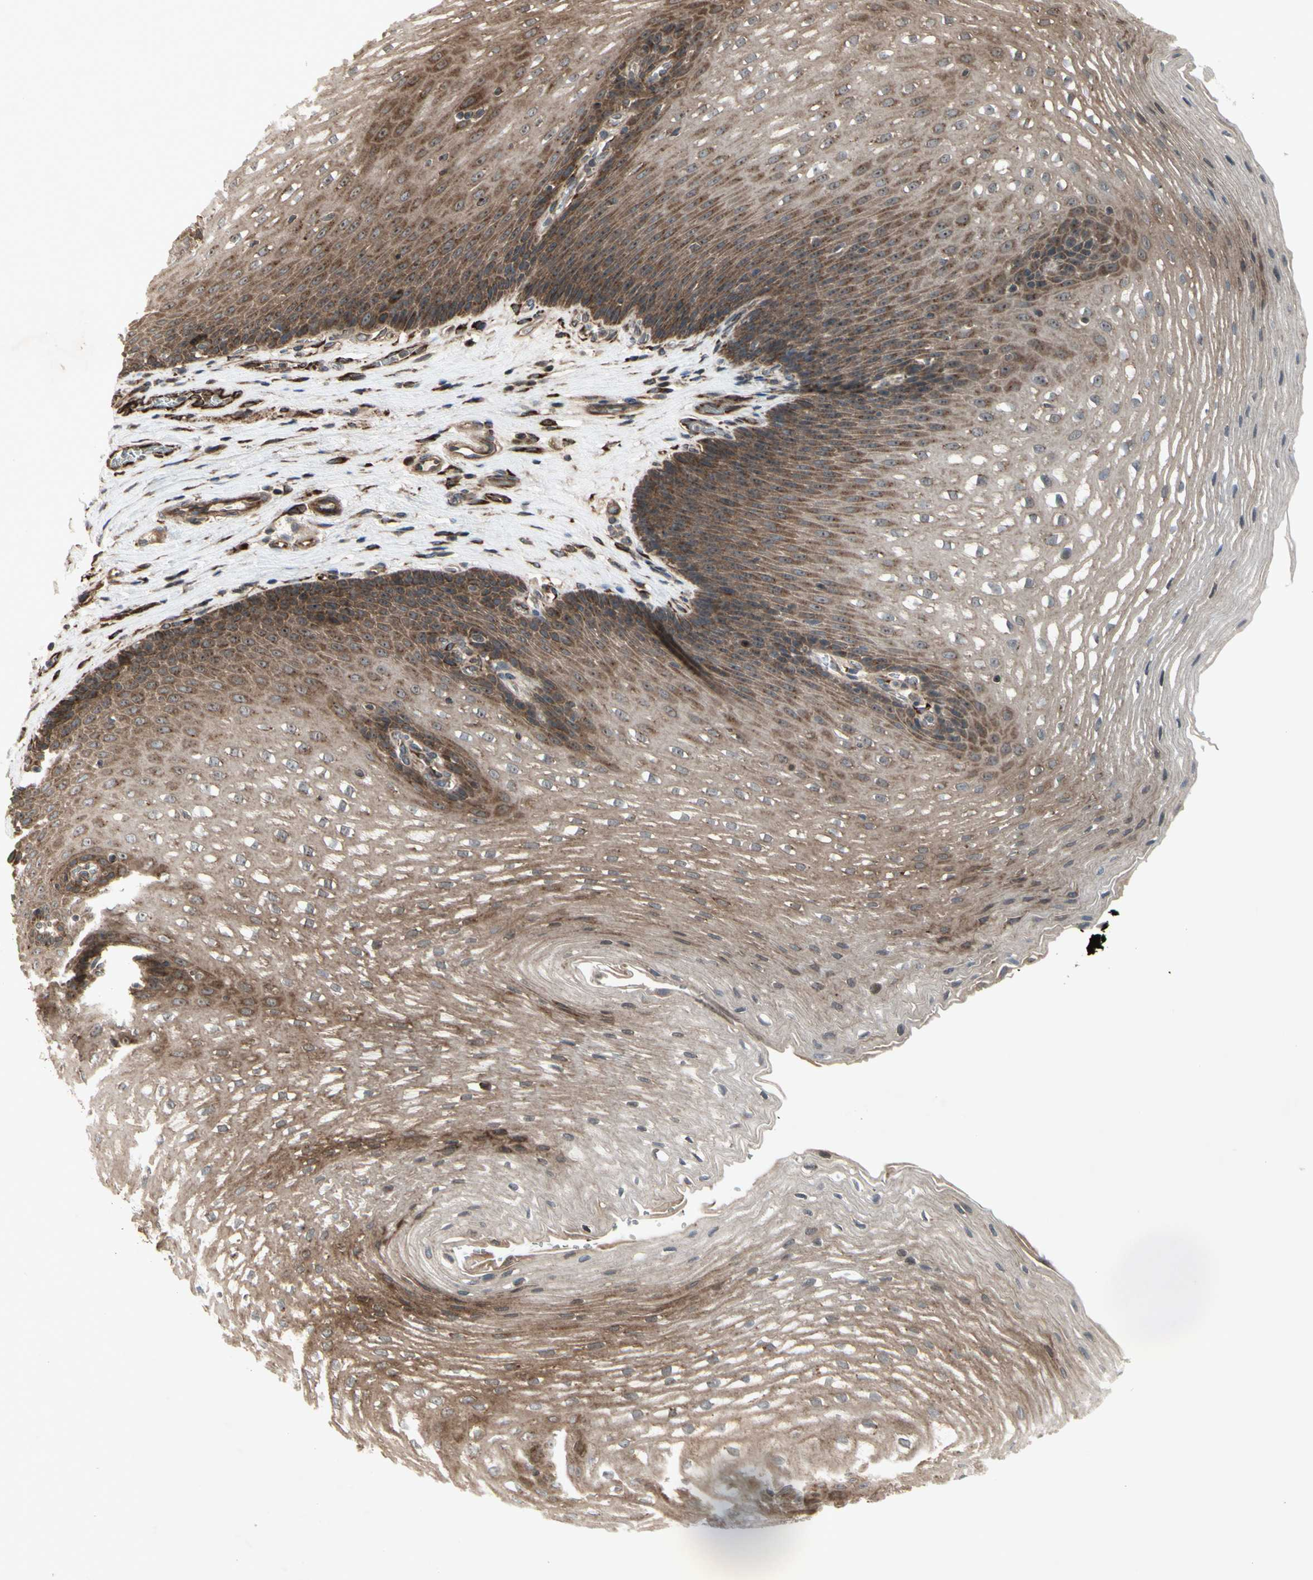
{"staining": {"intensity": "strong", "quantity": ">75%", "location": "cytoplasmic/membranous,nuclear"}, "tissue": "esophagus", "cell_type": "Squamous epithelial cells", "image_type": "normal", "snomed": [{"axis": "morphology", "description": "Normal tissue, NOS"}, {"axis": "topography", "description": "Esophagus"}], "caption": "The image shows staining of benign esophagus, revealing strong cytoplasmic/membranous,nuclear protein staining (brown color) within squamous epithelial cells.", "gene": "SLC39A9", "patient": {"sex": "male", "age": 48}}